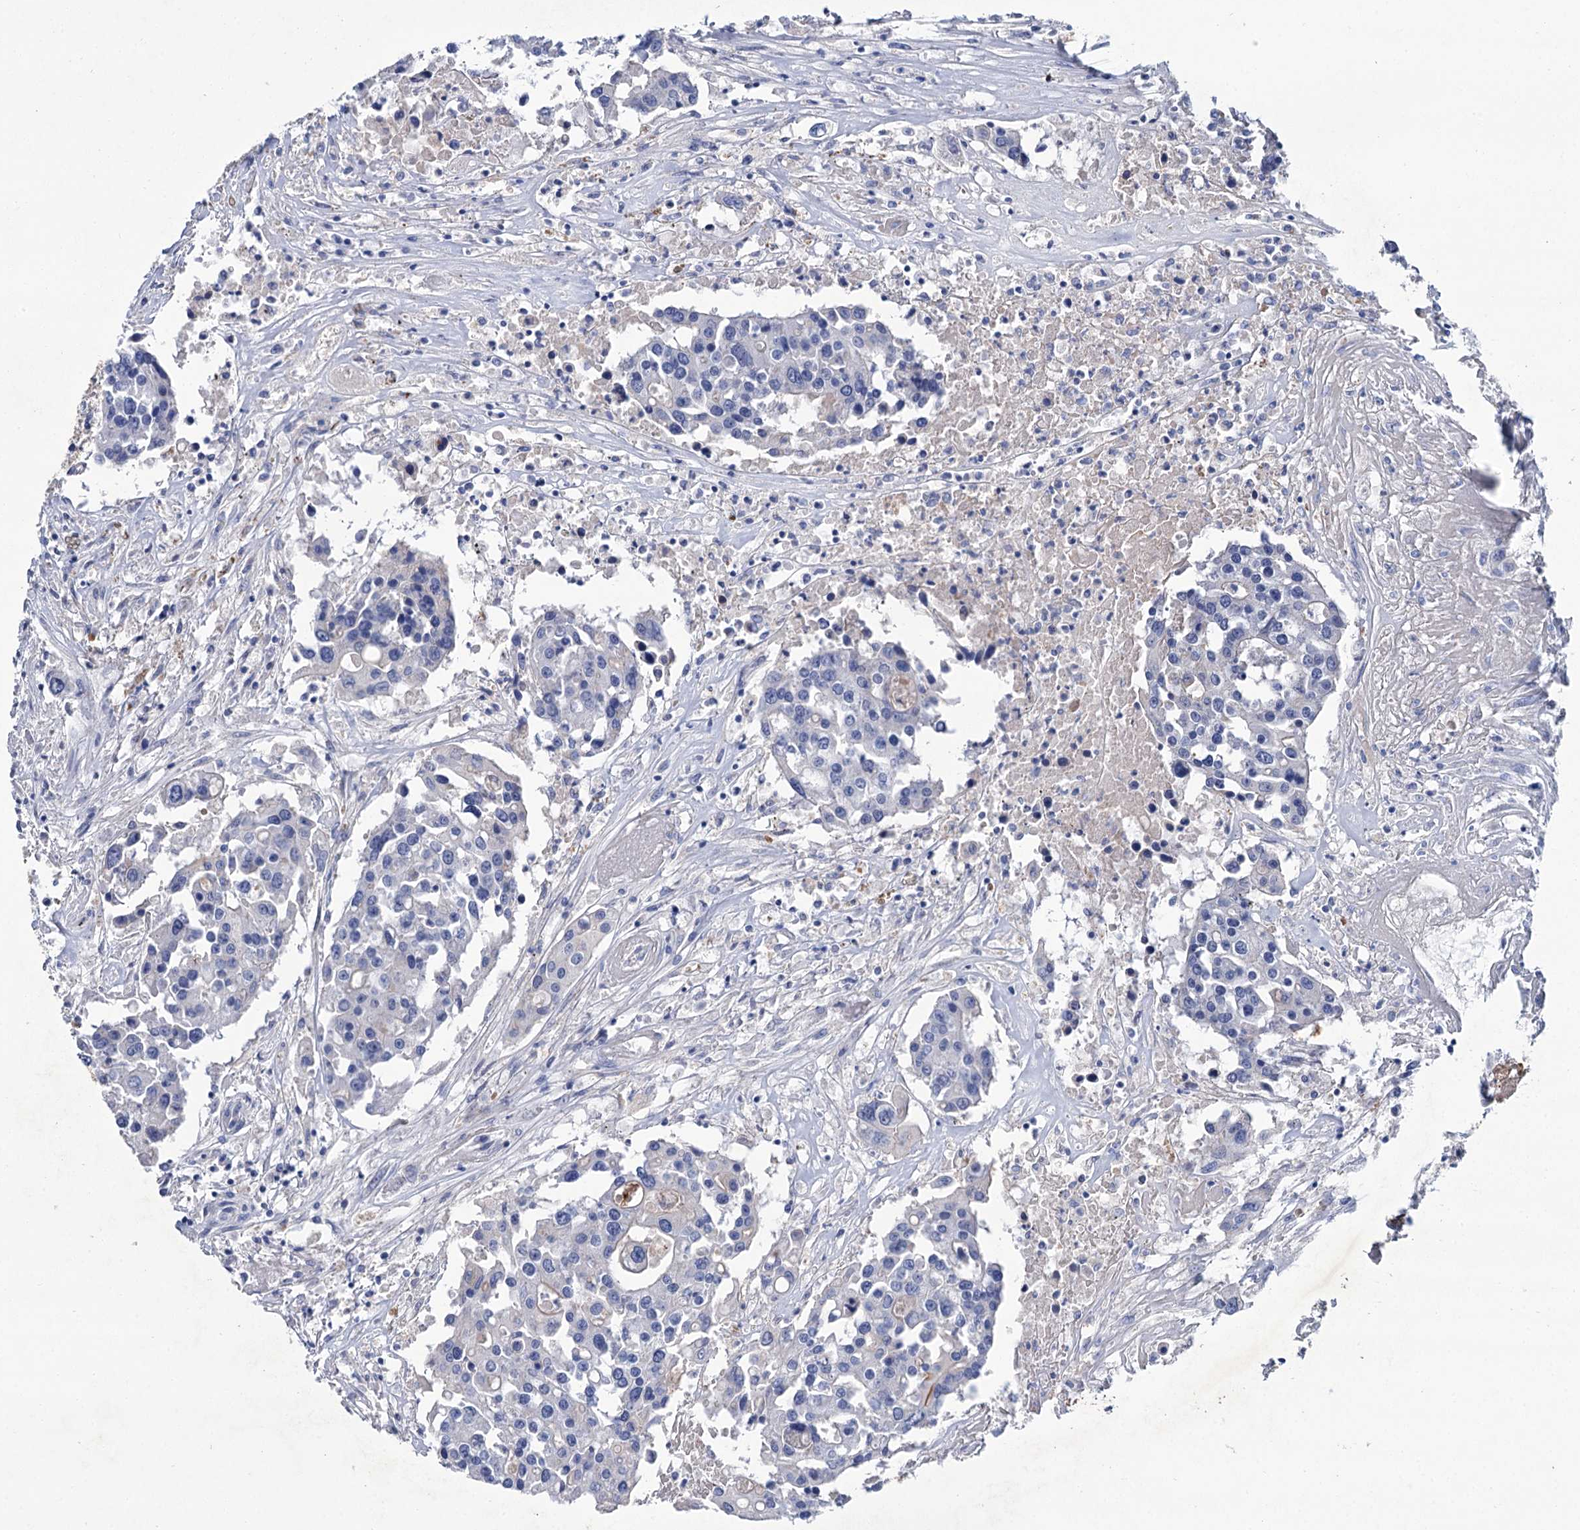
{"staining": {"intensity": "negative", "quantity": "none", "location": "none"}, "tissue": "colorectal cancer", "cell_type": "Tumor cells", "image_type": "cancer", "snomed": [{"axis": "morphology", "description": "Adenocarcinoma, NOS"}, {"axis": "topography", "description": "Colon"}], "caption": "Colorectal cancer (adenocarcinoma) was stained to show a protein in brown. There is no significant expression in tumor cells. The staining is performed using DAB brown chromogen with nuclei counter-stained in using hematoxylin.", "gene": "LYZL4", "patient": {"sex": "male", "age": 77}}